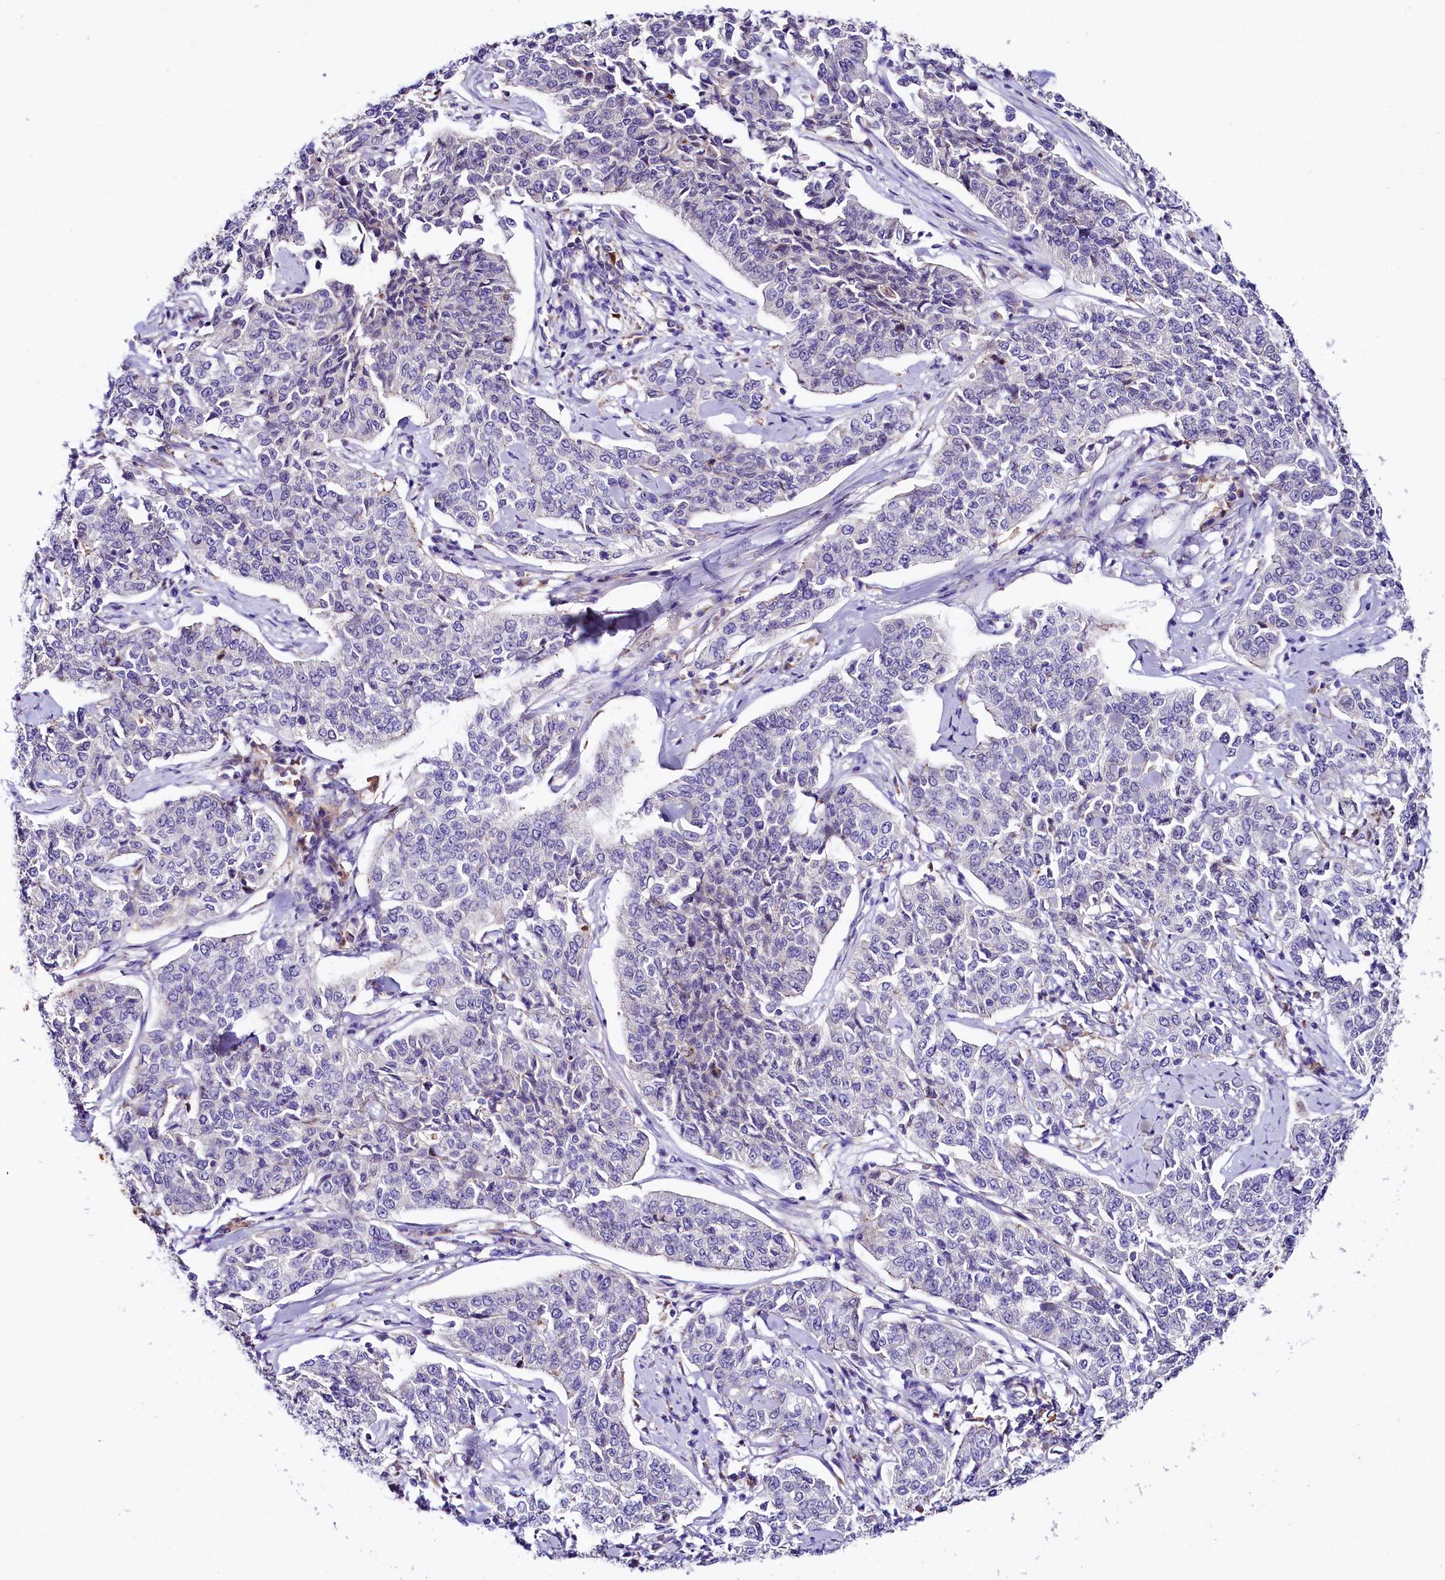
{"staining": {"intensity": "negative", "quantity": "none", "location": "none"}, "tissue": "cervical cancer", "cell_type": "Tumor cells", "image_type": "cancer", "snomed": [{"axis": "morphology", "description": "Squamous cell carcinoma, NOS"}, {"axis": "topography", "description": "Cervix"}], "caption": "IHC micrograph of neoplastic tissue: human cervical cancer stained with DAB (3,3'-diaminobenzidine) displays no significant protein expression in tumor cells.", "gene": "SACM1L", "patient": {"sex": "female", "age": 35}}